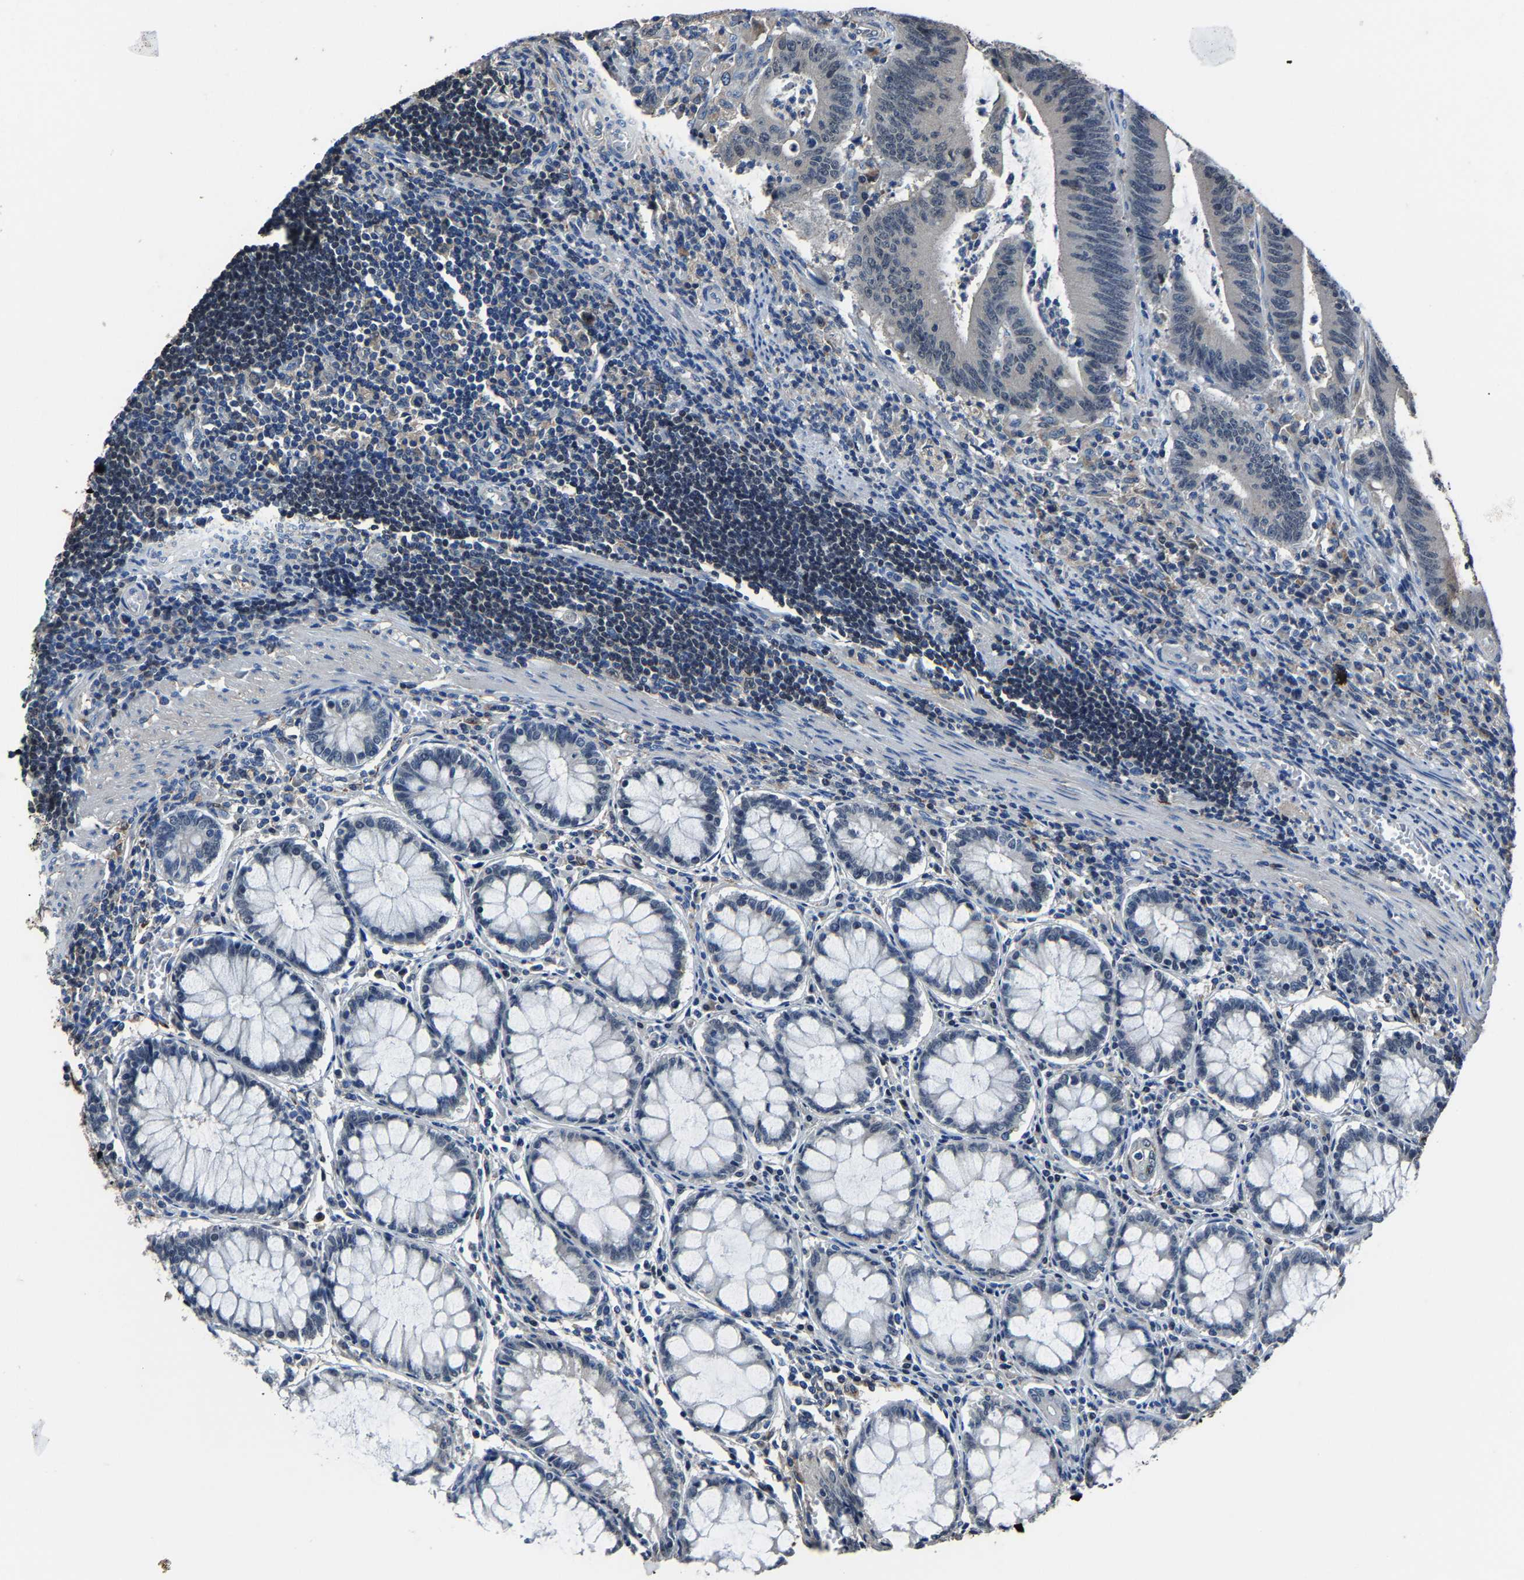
{"staining": {"intensity": "negative", "quantity": "none", "location": "none"}, "tissue": "colorectal cancer", "cell_type": "Tumor cells", "image_type": "cancer", "snomed": [{"axis": "morphology", "description": "Normal tissue, NOS"}, {"axis": "morphology", "description": "Adenocarcinoma, NOS"}, {"axis": "topography", "description": "Rectum"}], "caption": "There is no significant staining in tumor cells of adenocarcinoma (colorectal). The staining is performed using DAB brown chromogen with nuclei counter-stained in using hematoxylin.", "gene": "STRBP", "patient": {"sex": "female", "age": 66}}